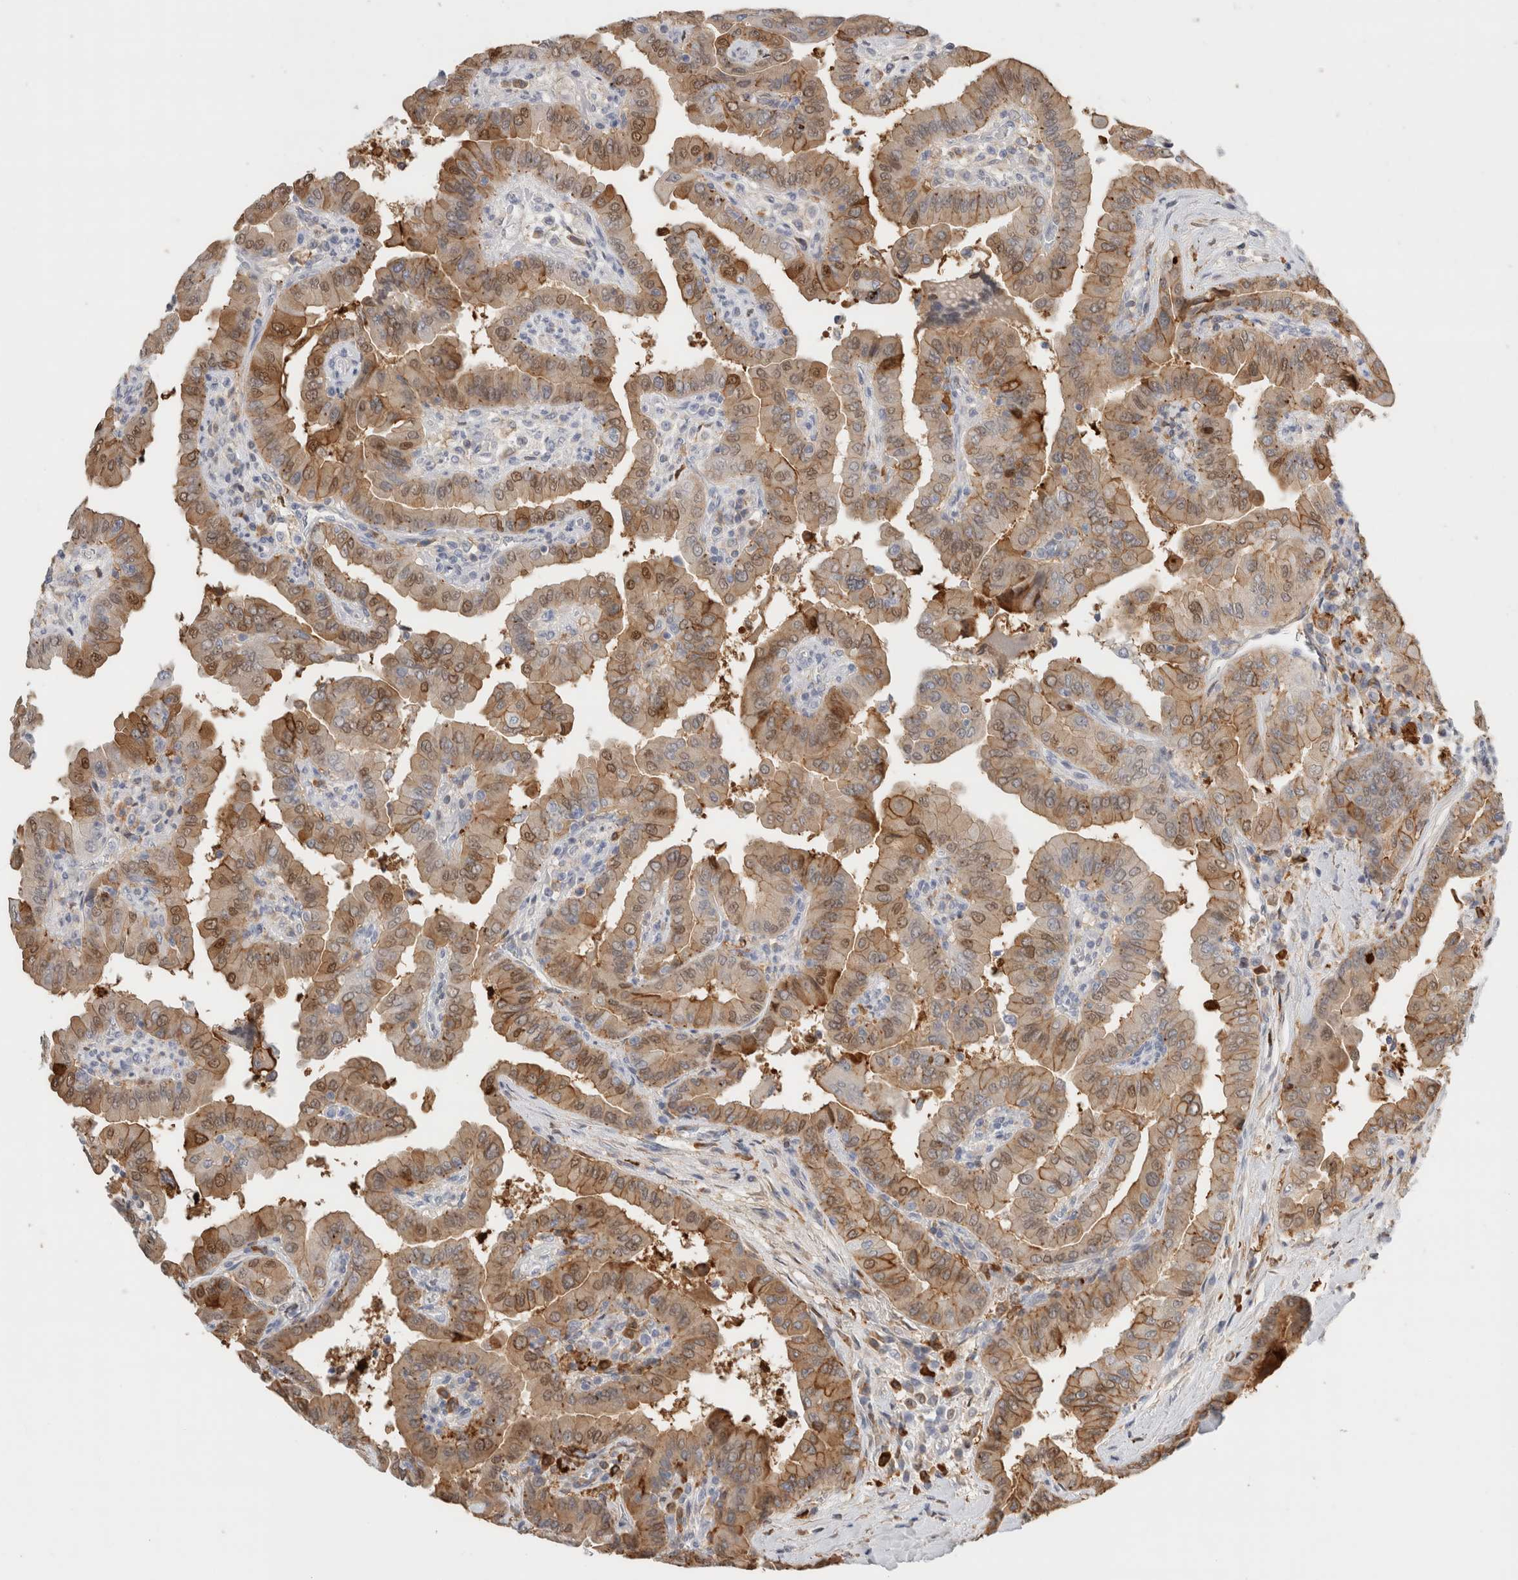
{"staining": {"intensity": "moderate", "quantity": ">75%", "location": "cytoplasmic/membranous,nuclear"}, "tissue": "thyroid cancer", "cell_type": "Tumor cells", "image_type": "cancer", "snomed": [{"axis": "morphology", "description": "Papillary adenocarcinoma, NOS"}, {"axis": "topography", "description": "Thyroid gland"}], "caption": "This histopathology image shows immunohistochemistry (IHC) staining of thyroid cancer (papillary adenocarcinoma), with medium moderate cytoplasmic/membranous and nuclear staining in approximately >75% of tumor cells.", "gene": "P2RY2", "patient": {"sex": "male", "age": 33}}